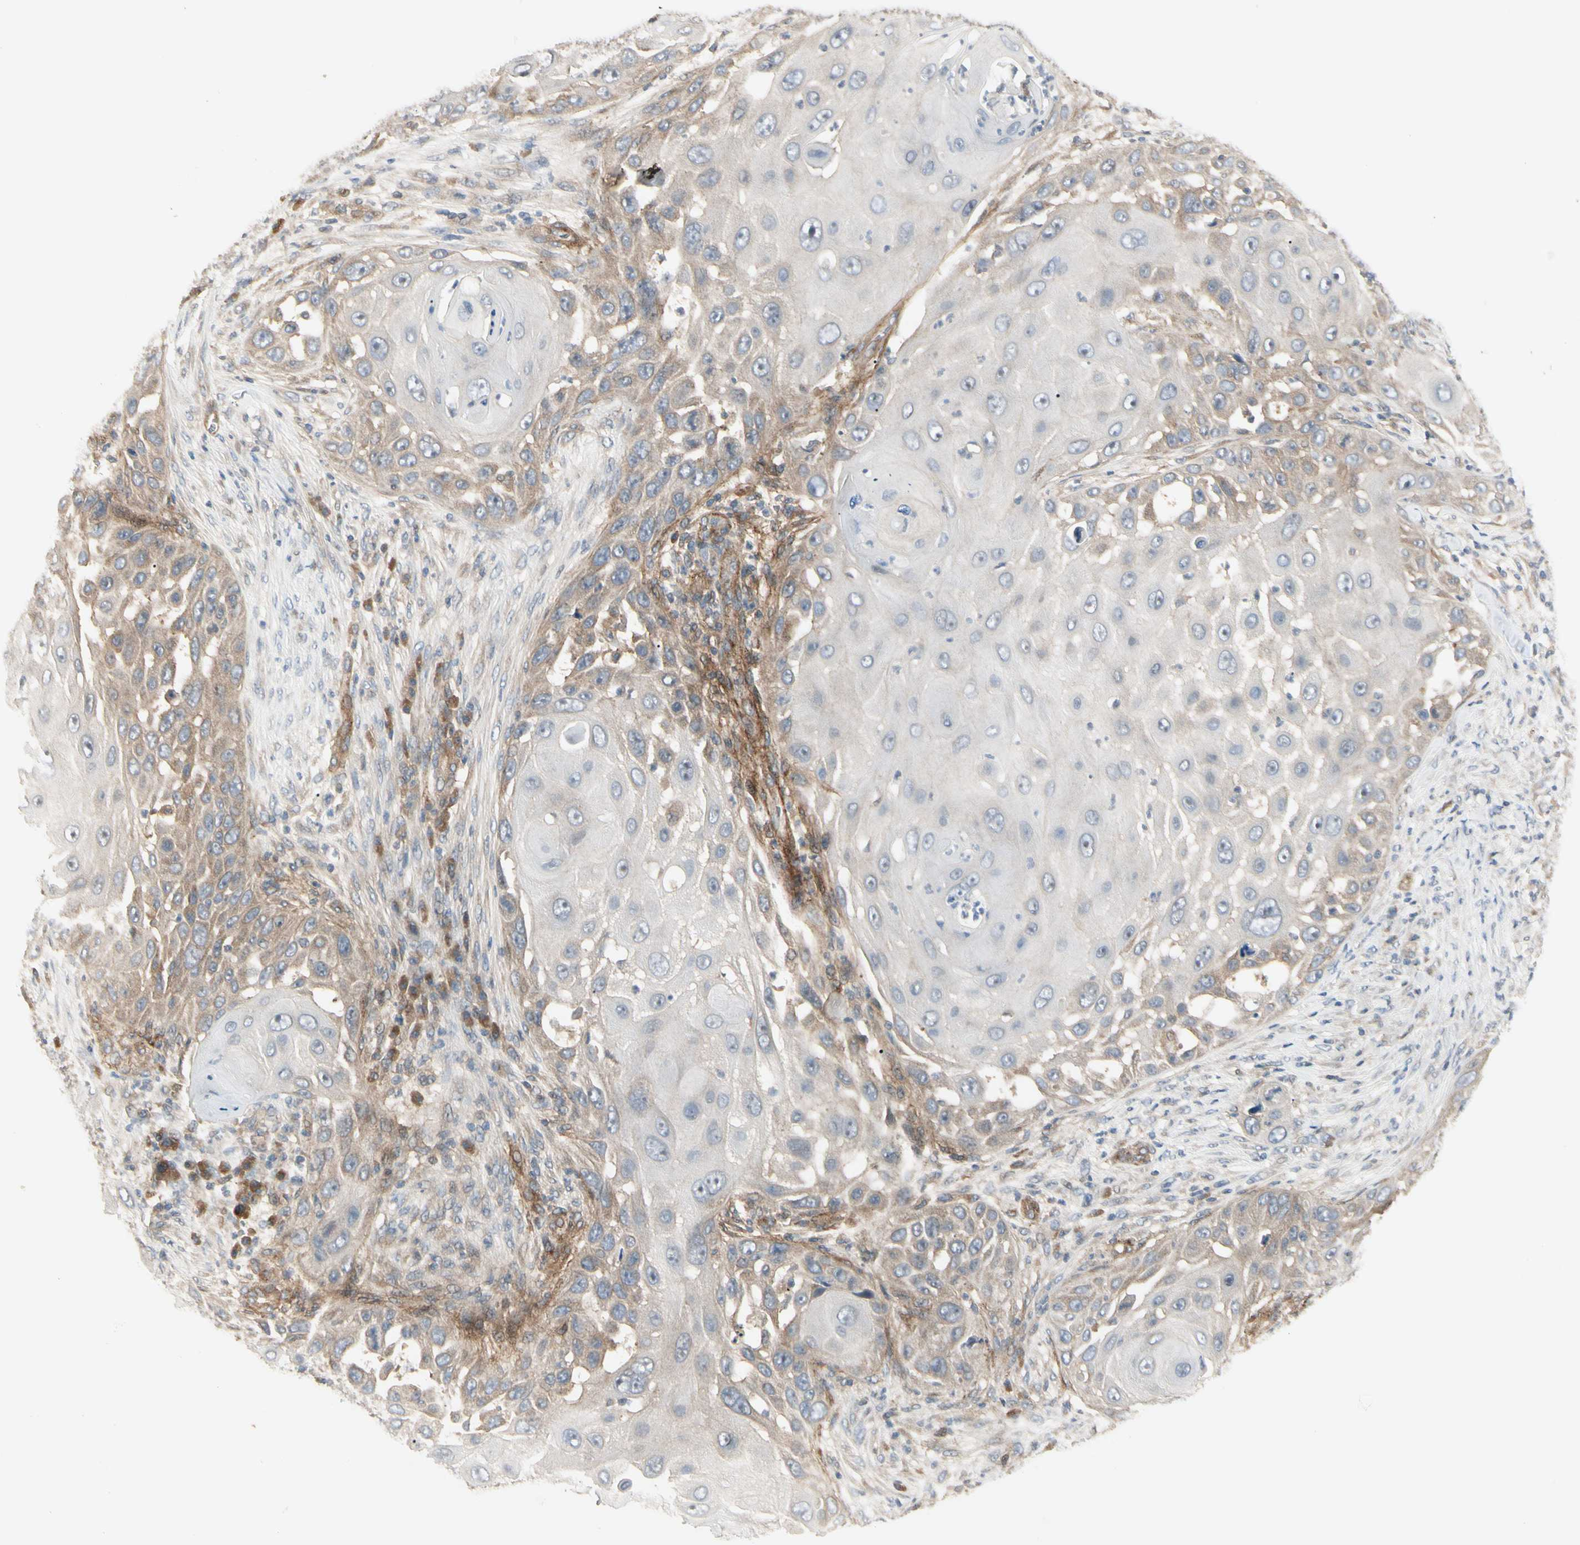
{"staining": {"intensity": "weak", "quantity": ">75%", "location": "cytoplasmic/membranous"}, "tissue": "skin cancer", "cell_type": "Tumor cells", "image_type": "cancer", "snomed": [{"axis": "morphology", "description": "Squamous cell carcinoma, NOS"}, {"axis": "topography", "description": "Skin"}], "caption": "Immunohistochemical staining of human skin squamous cell carcinoma reveals weak cytoplasmic/membranous protein expression in about >75% of tumor cells.", "gene": "F2R", "patient": {"sex": "female", "age": 44}}